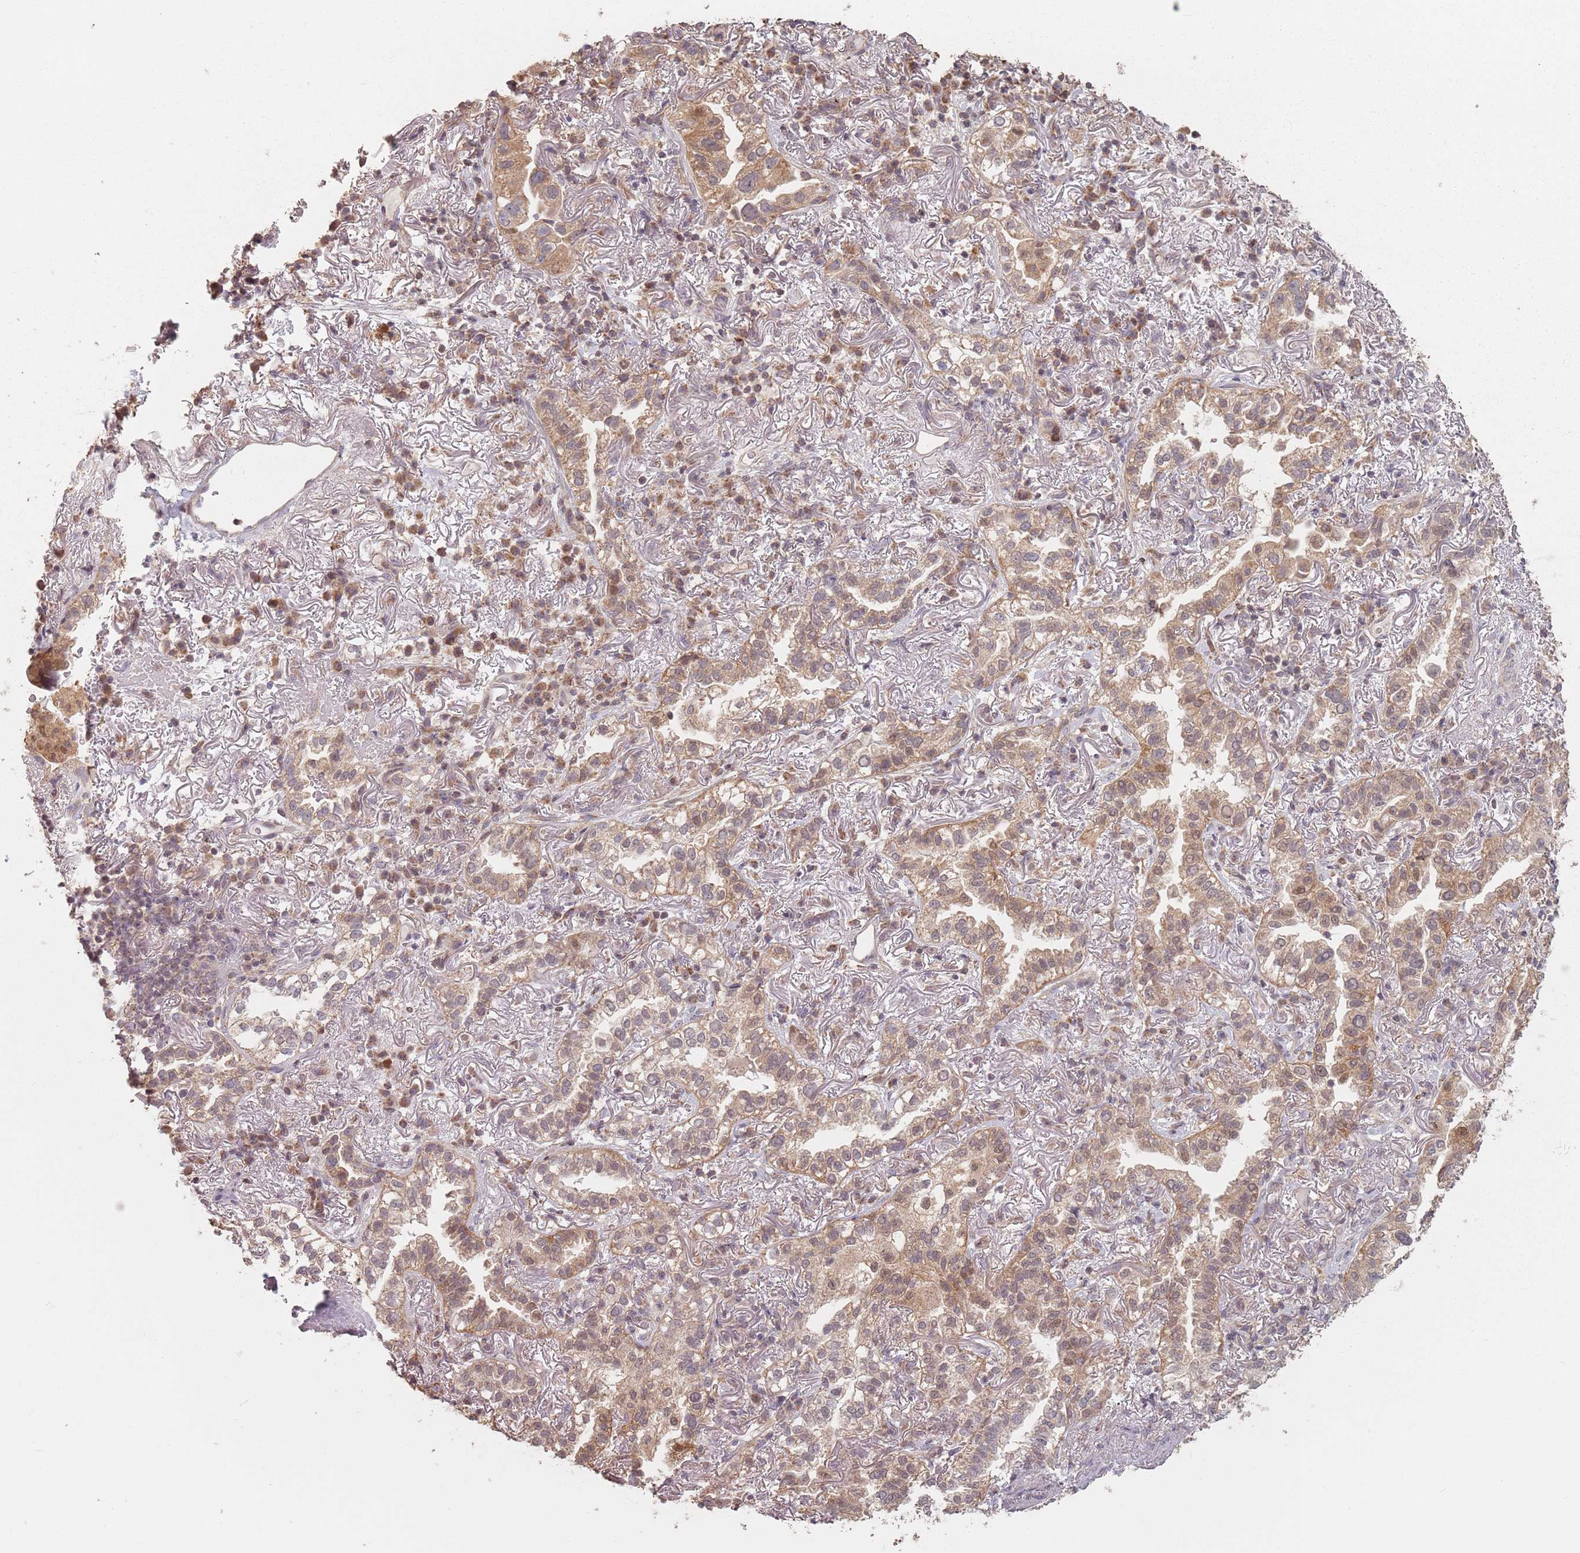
{"staining": {"intensity": "moderate", "quantity": ">75%", "location": "cytoplasmic/membranous"}, "tissue": "lung cancer", "cell_type": "Tumor cells", "image_type": "cancer", "snomed": [{"axis": "morphology", "description": "Adenocarcinoma, NOS"}, {"axis": "topography", "description": "Lung"}], "caption": "Immunohistochemical staining of human lung adenocarcinoma exhibits moderate cytoplasmic/membranous protein expression in approximately >75% of tumor cells.", "gene": "VPS52", "patient": {"sex": "female", "age": 69}}